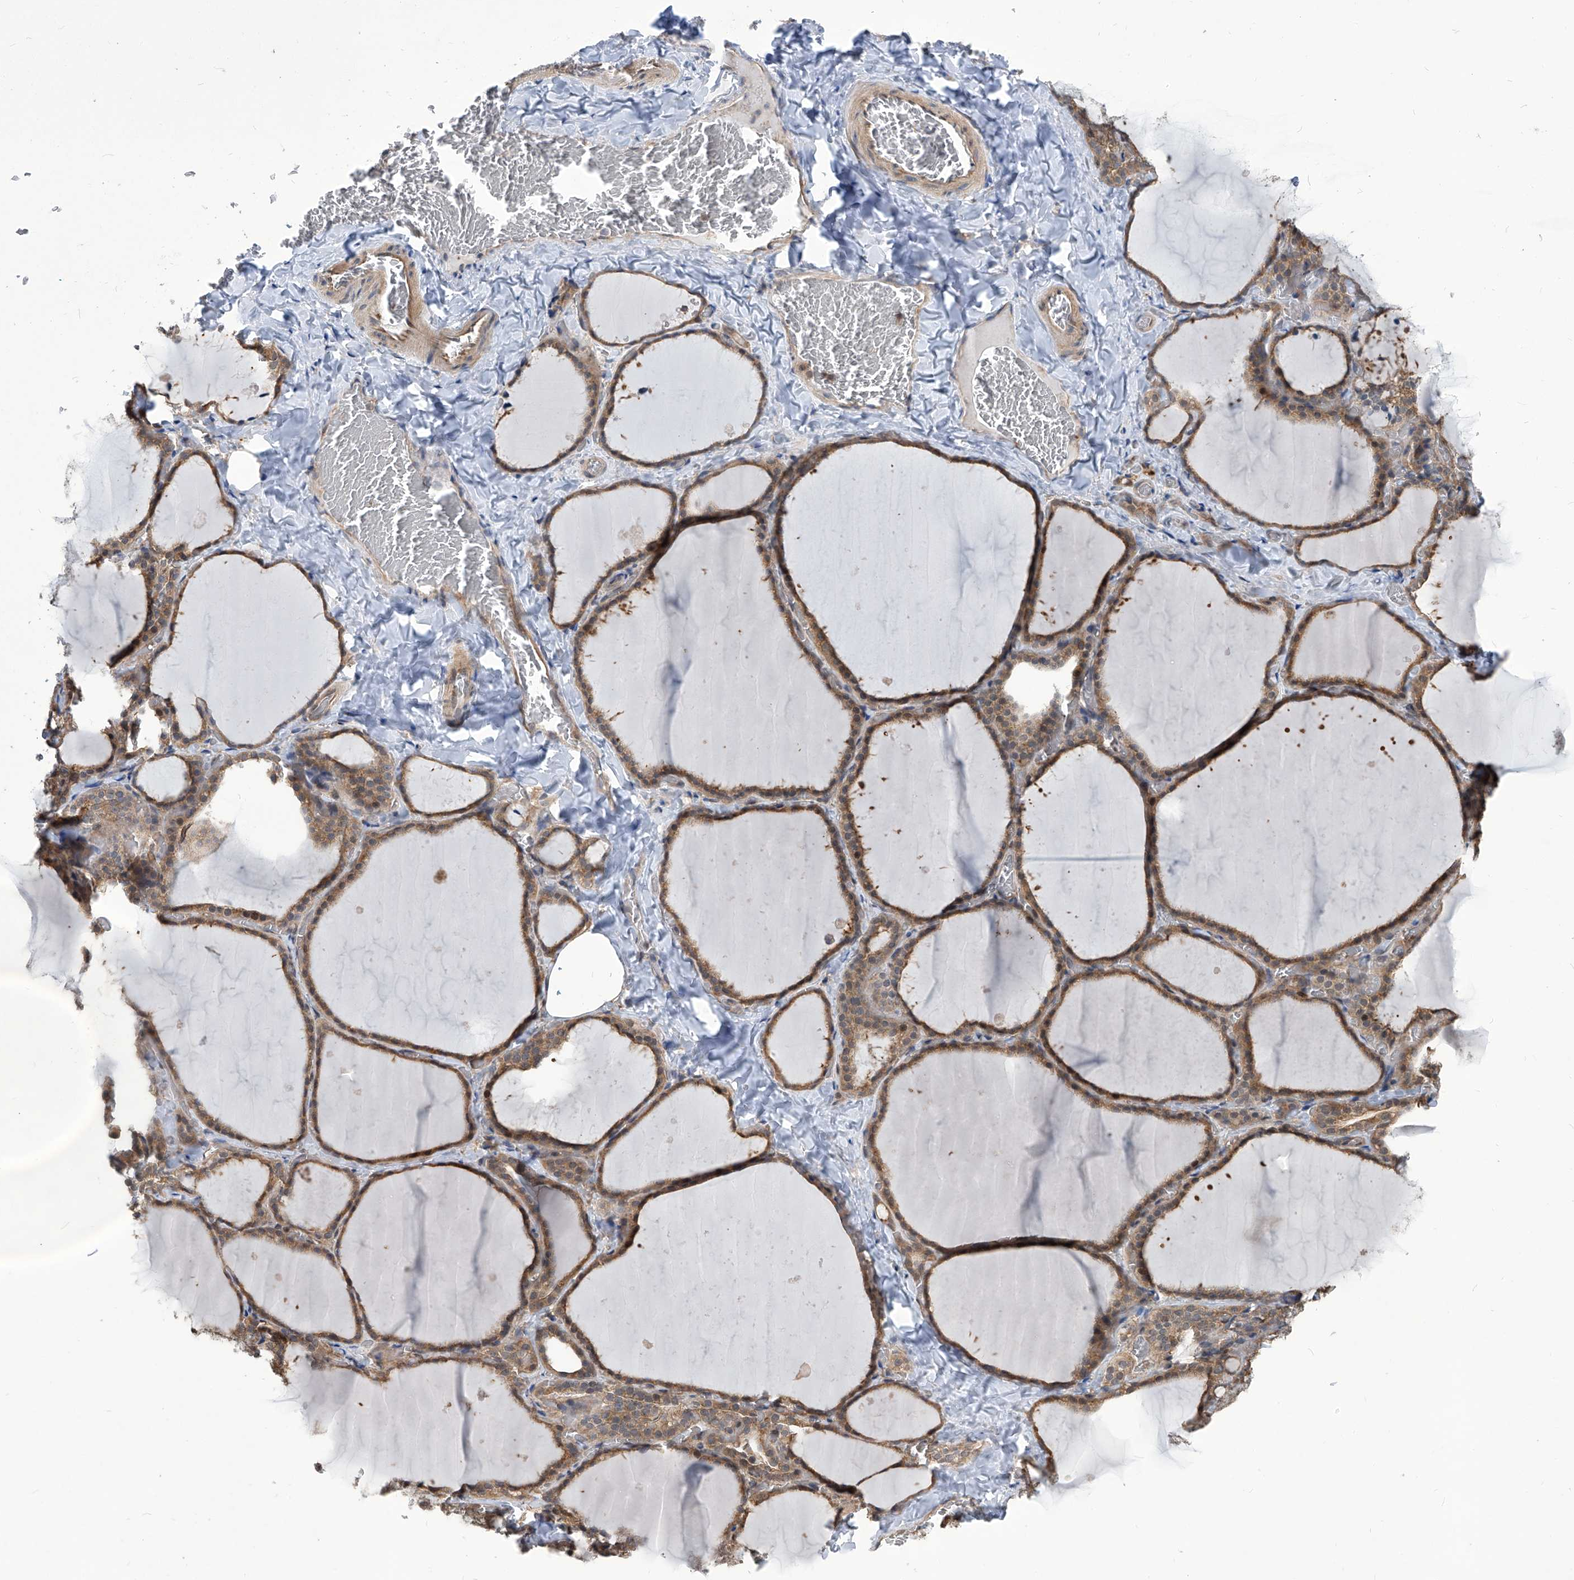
{"staining": {"intensity": "weak", "quantity": ">75%", "location": "cytoplasmic/membranous"}, "tissue": "thyroid gland", "cell_type": "Glandular cells", "image_type": "normal", "snomed": [{"axis": "morphology", "description": "Normal tissue, NOS"}, {"axis": "topography", "description": "Thyroid gland"}], "caption": "Brown immunohistochemical staining in normal thyroid gland demonstrates weak cytoplasmic/membranous positivity in approximately >75% of glandular cells. (DAB IHC with brightfield microscopy, high magnification).", "gene": "PSMB1", "patient": {"sex": "female", "age": 22}}